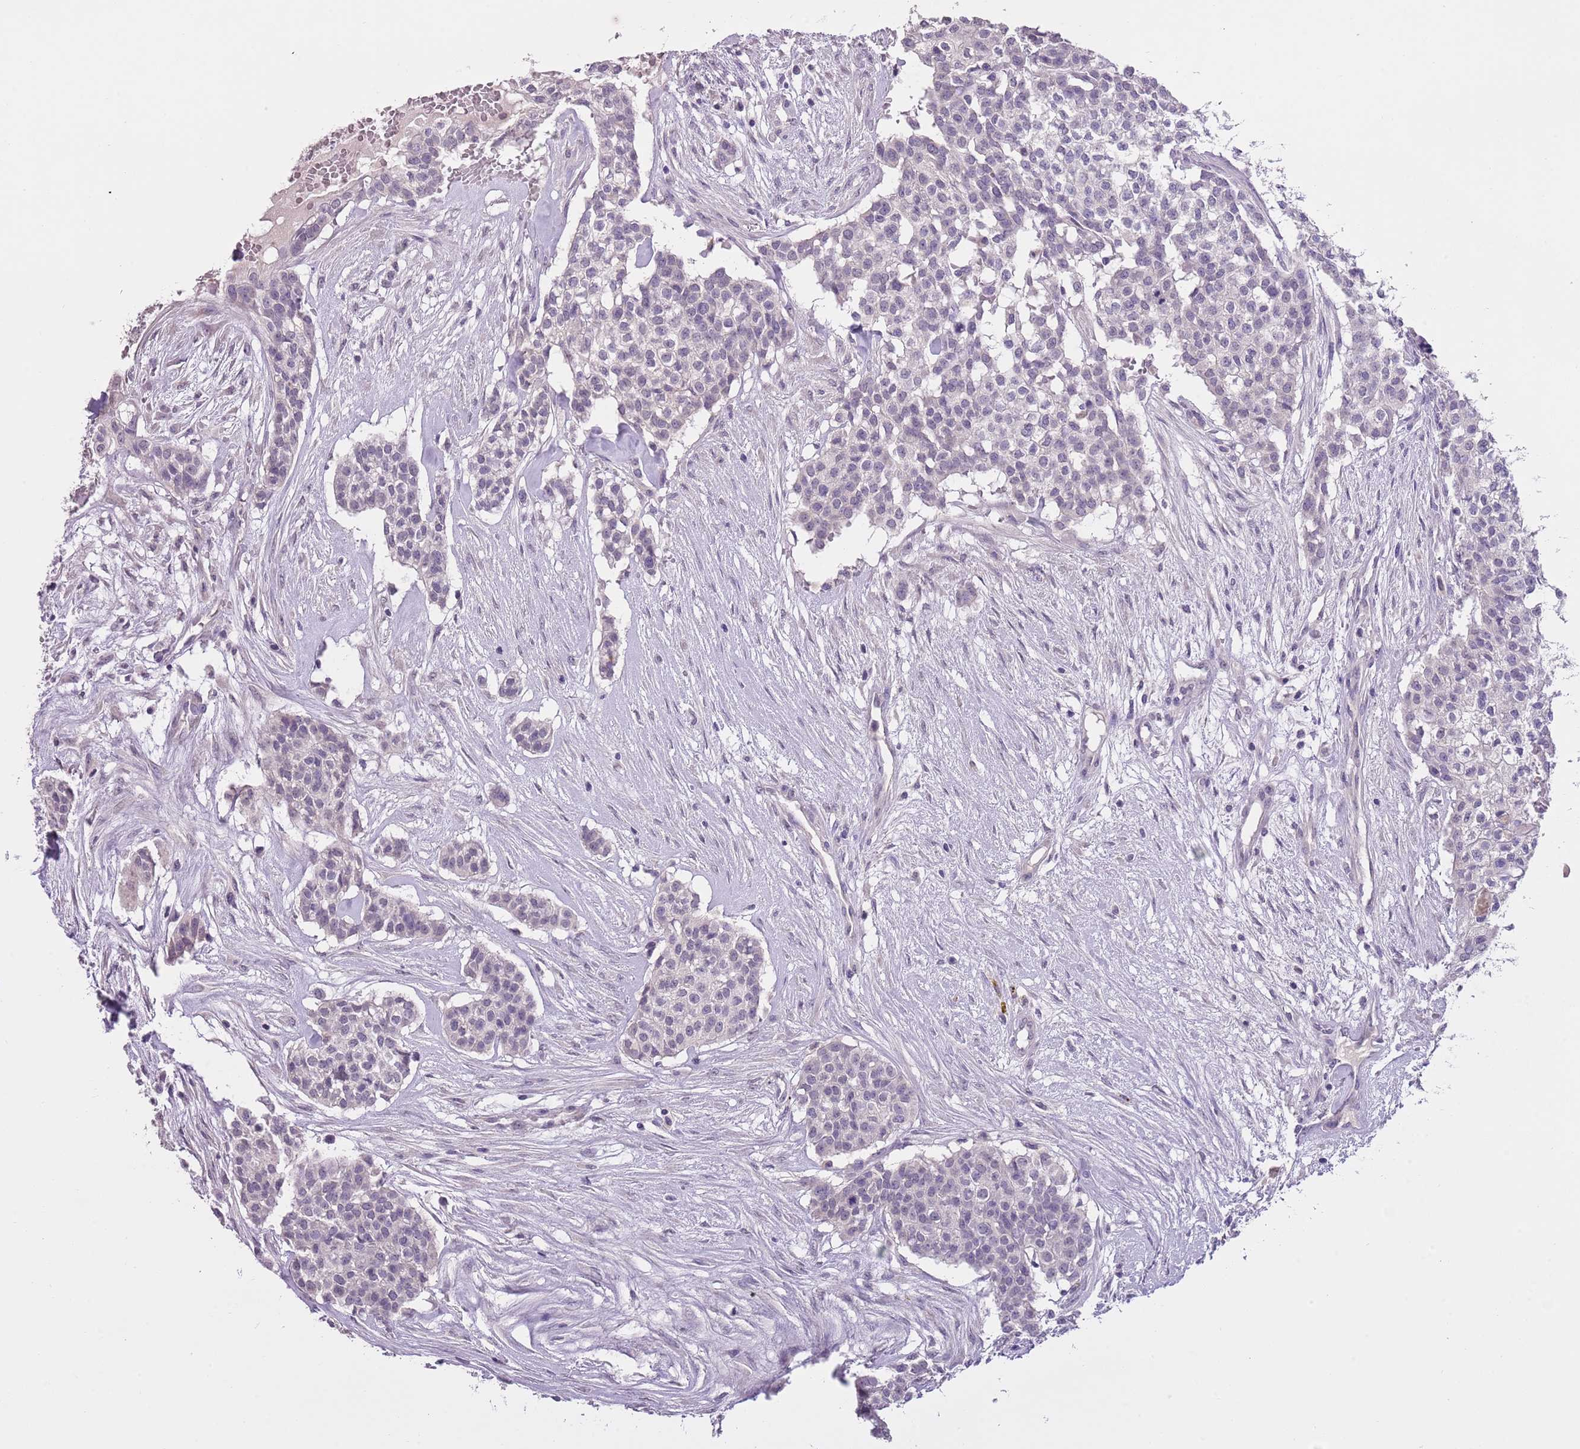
{"staining": {"intensity": "negative", "quantity": "none", "location": "none"}, "tissue": "head and neck cancer", "cell_type": "Tumor cells", "image_type": "cancer", "snomed": [{"axis": "morphology", "description": "Adenocarcinoma, NOS"}, {"axis": "topography", "description": "Head-Neck"}], "caption": "This is an immunohistochemistry (IHC) image of human head and neck adenocarcinoma. There is no expression in tumor cells.", "gene": "SLC35E3", "patient": {"sex": "male", "age": 81}}